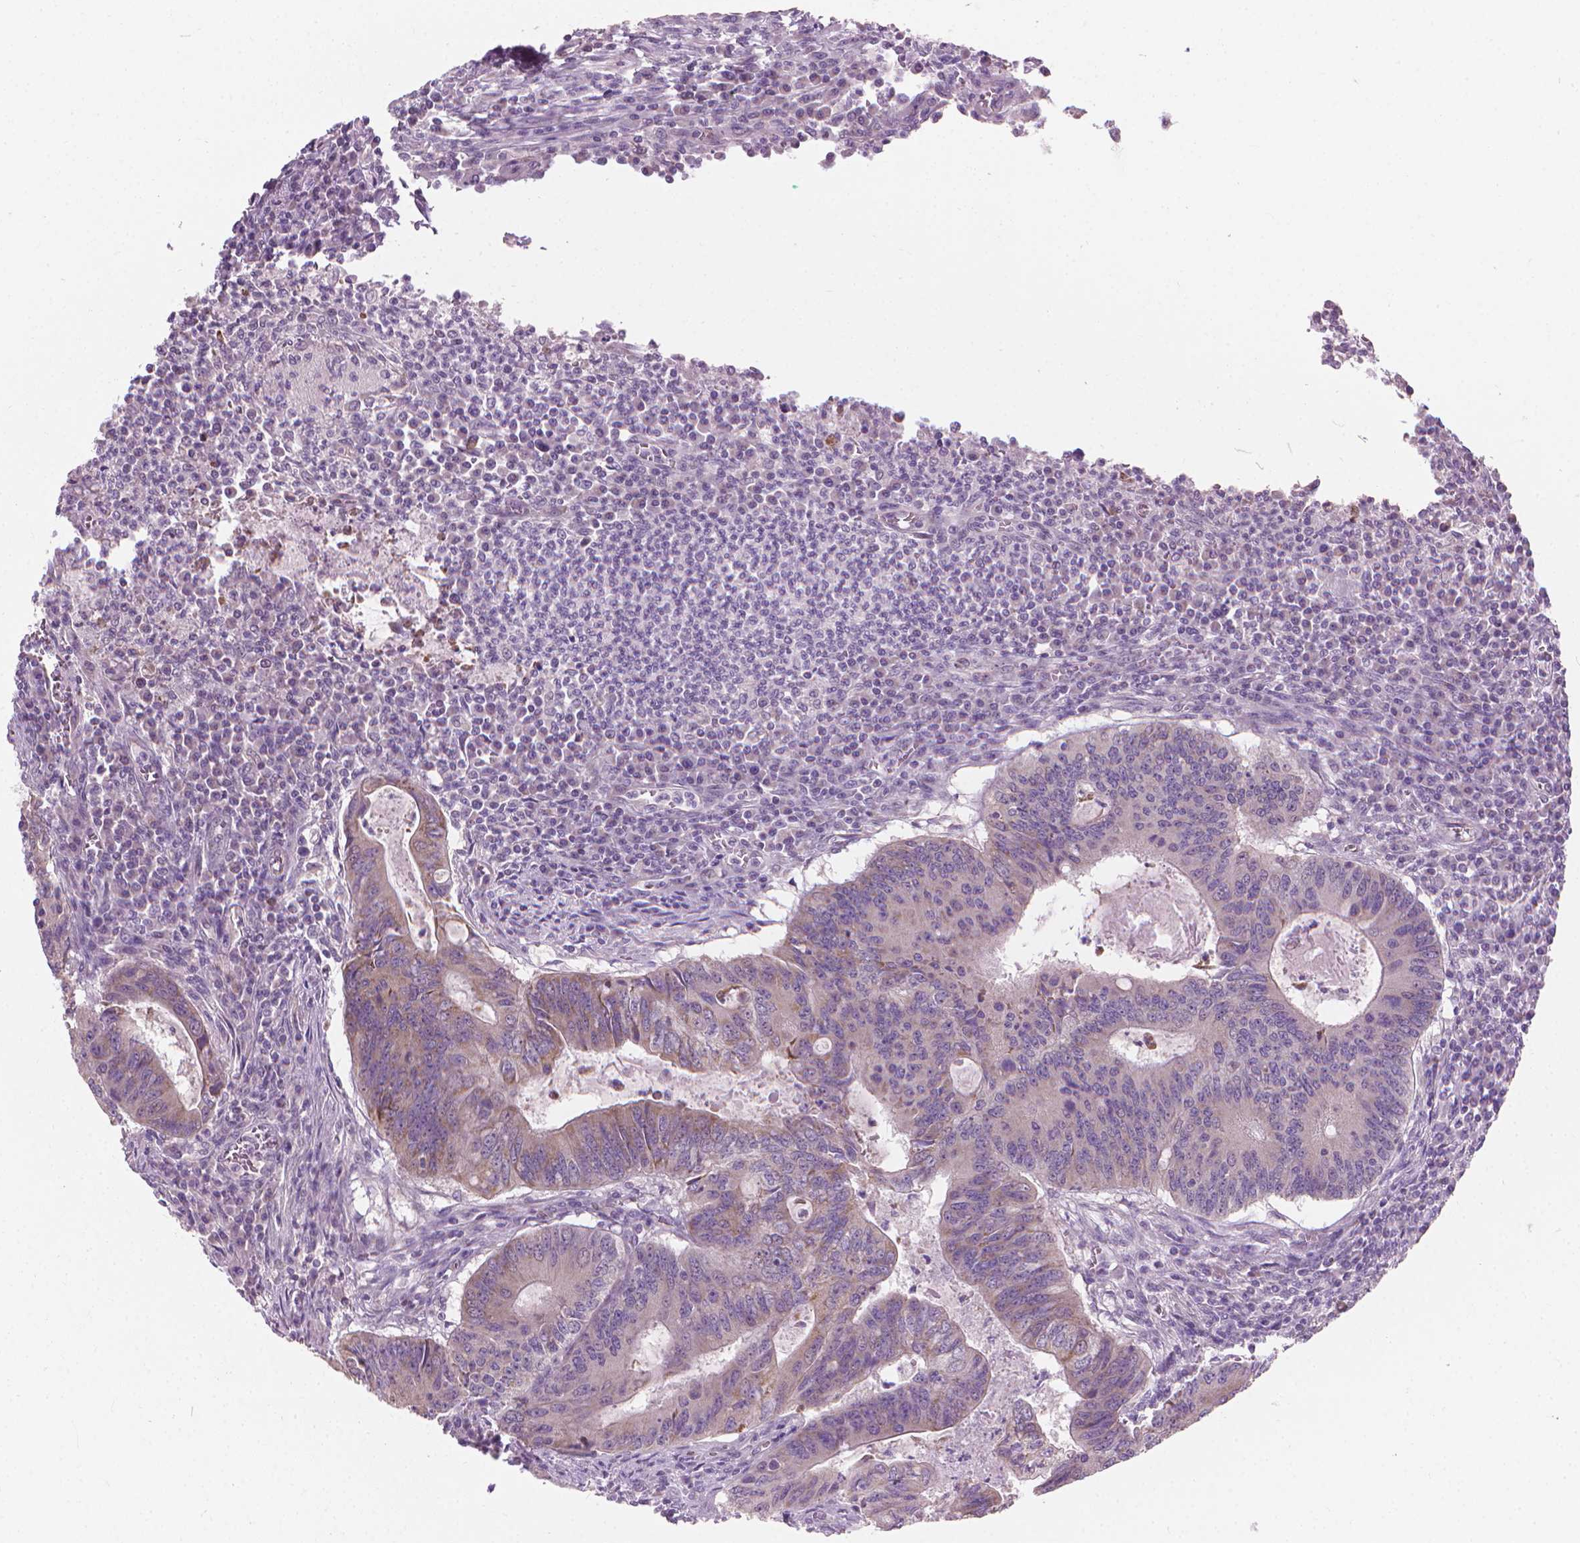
{"staining": {"intensity": "weak", "quantity": "25%-75%", "location": "cytoplasmic/membranous"}, "tissue": "colorectal cancer", "cell_type": "Tumor cells", "image_type": "cancer", "snomed": [{"axis": "morphology", "description": "Adenocarcinoma, NOS"}, {"axis": "topography", "description": "Colon"}], "caption": "Colorectal adenocarcinoma tissue reveals weak cytoplasmic/membranous staining in about 25%-75% of tumor cells", "gene": "CFAP126", "patient": {"sex": "male", "age": 67}}